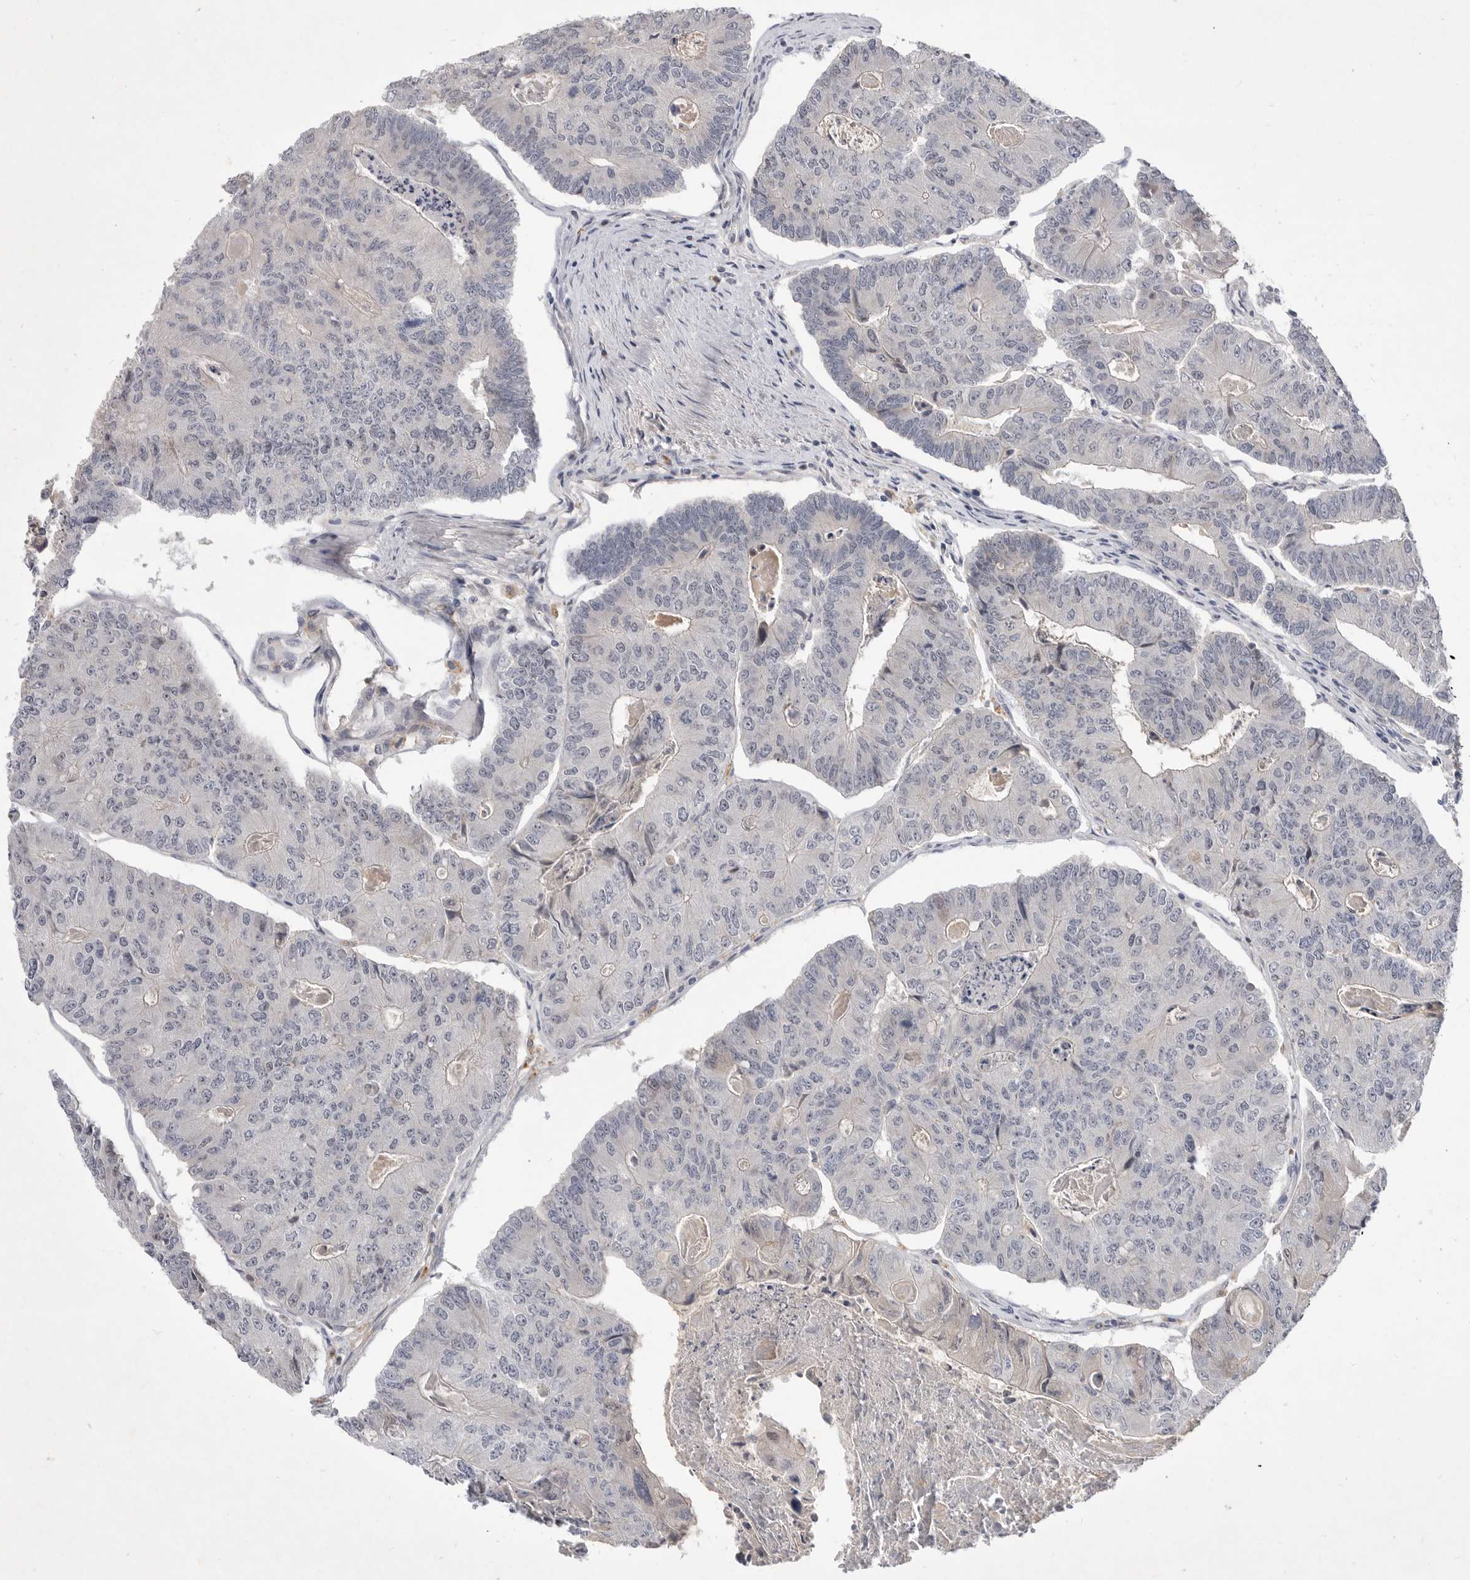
{"staining": {"intensity": "negative", "quantity": "none", "location": "none"}, "tissue": "colorectal cancer", "cell_type": "Tumor cells", "image_type": "cancer", "snomed": [{"axis": "morphology", "description": "Adenocarcinoma, NOS"}, {"axis": "topography", "description": "Colon"}], "caption": "This is an immunohistochemistry micrograph of colorectal adenocarcinoma. There is no staining in tumor cells.", "gene": "ITGAD", "patient": {"sex": "female", "age": 67}}